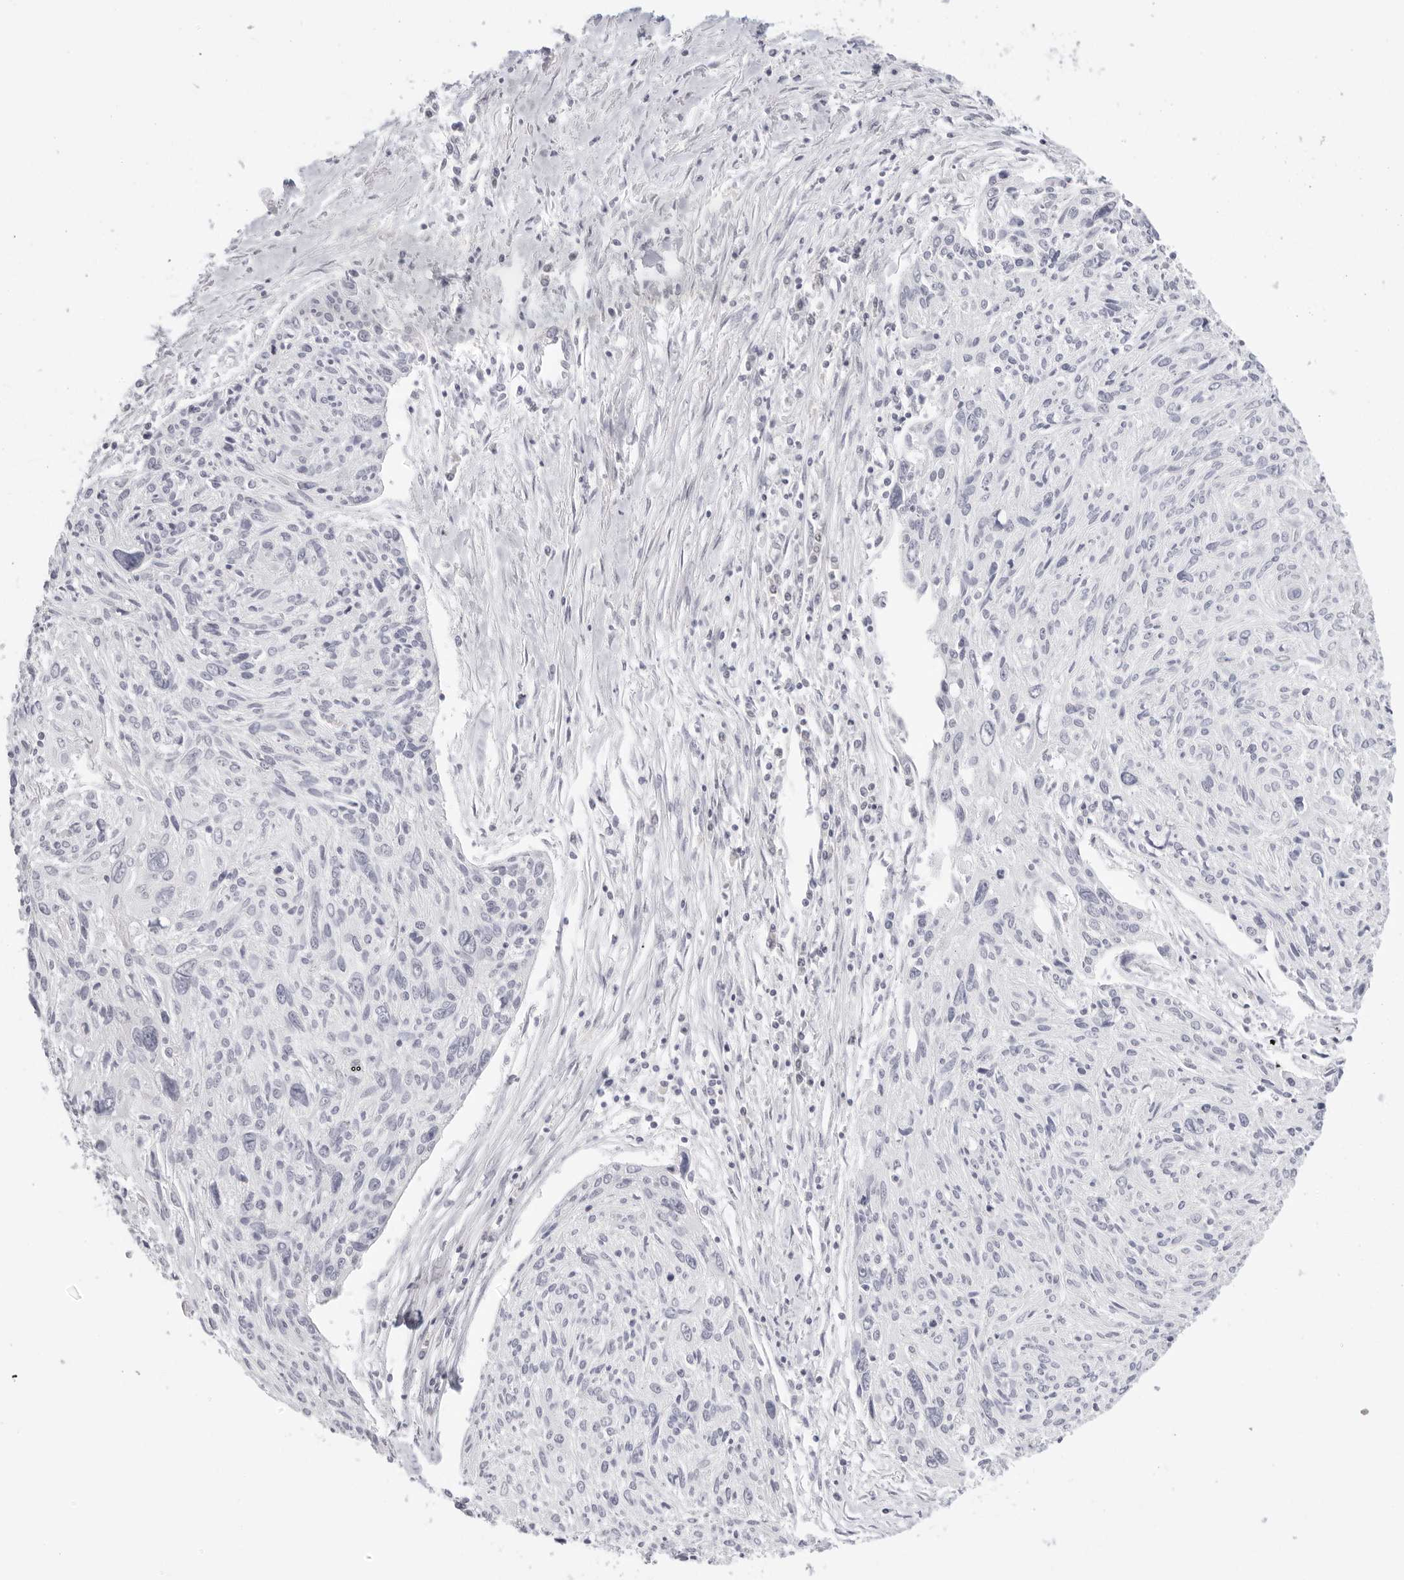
{"staining": {"intensity": "negative", "quantity": "none", "location": "none"}, "tissue": "cervical cancer", "cell_type": "Tumor cells", "image_type": "cancer", "snomed": [{"axis": "morphology", "description": "Squamous cell carcinoma, NOS"}, {"axis": "topography", "description": "Cervix"}], "caption": "Human cervical cancer stained for a protein using immunohistochemistry reveals no positivity in tumor cells.", "gene": "EDN2", "patient": {"sex": "female", "age": 51}}